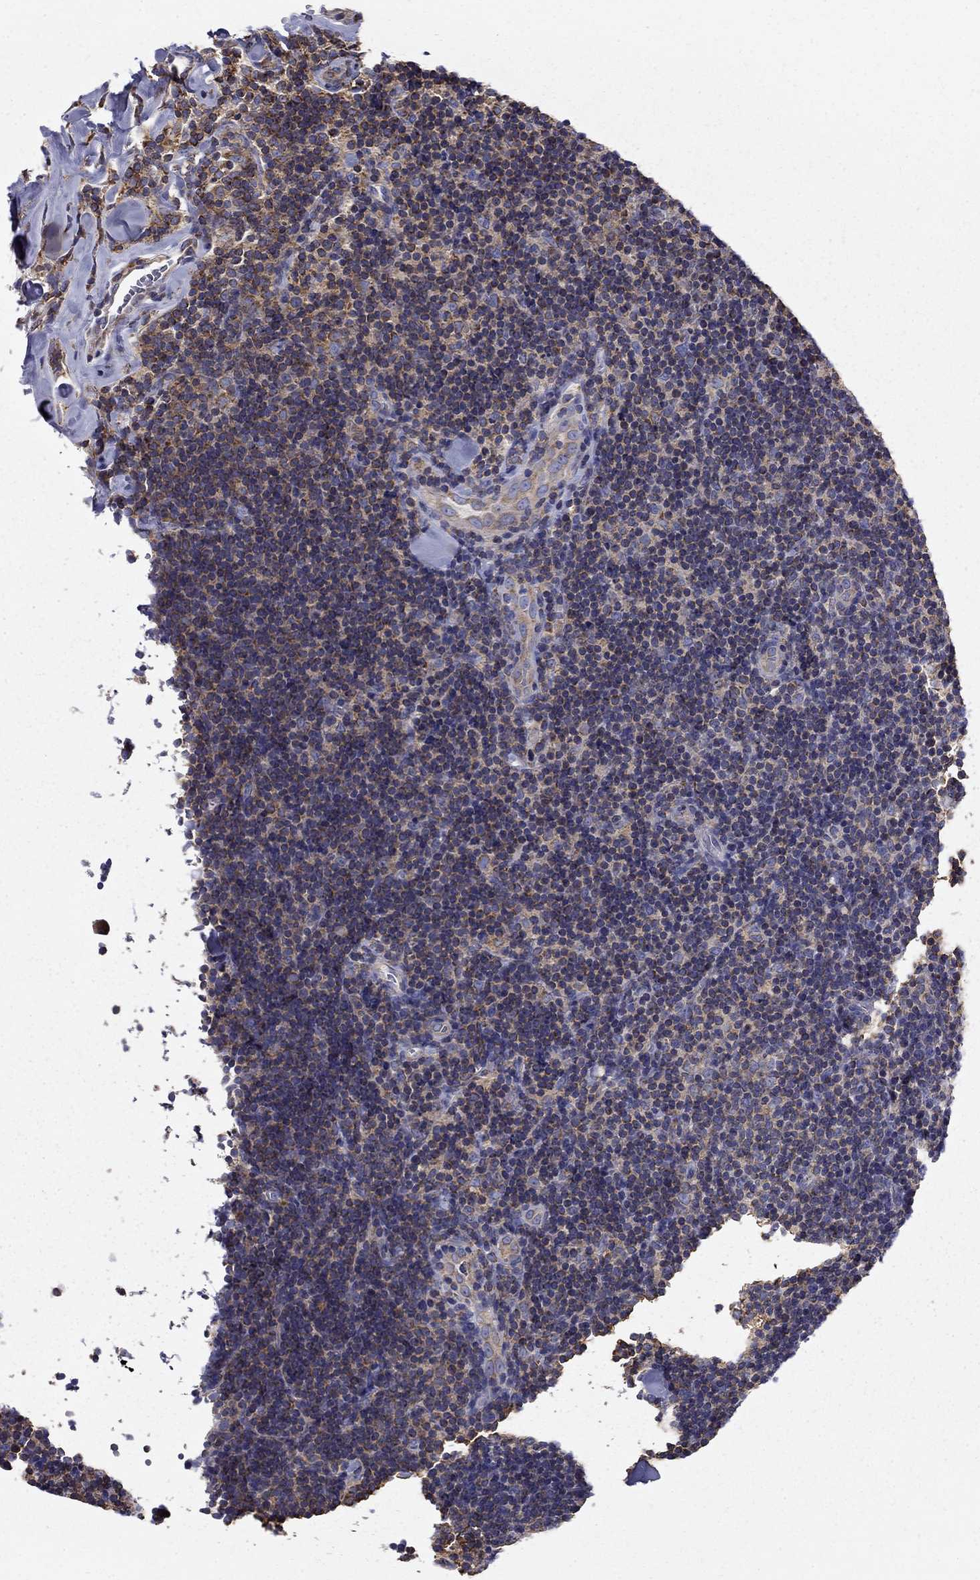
{"staining": {"intensity": "negative", "quantity": "none", "location": "none"}, "tissue": "lymphoma", "cell_type": "Tumor cells", "image_type": "cancer", "snomed": [{"axis": "morphology", "description": "Malignant lymphoma, non-Hodgkin's type, Low grade"}, {"axis": "topography", "description": "Lymph node"}], "caption": "Micrograph shows no significant protein expression in tumor cells of low-grade malignant lymphoma, non-Hodgkin's type.", "gene": "NME5", "patient": {"sex": "female", "age": 56}}